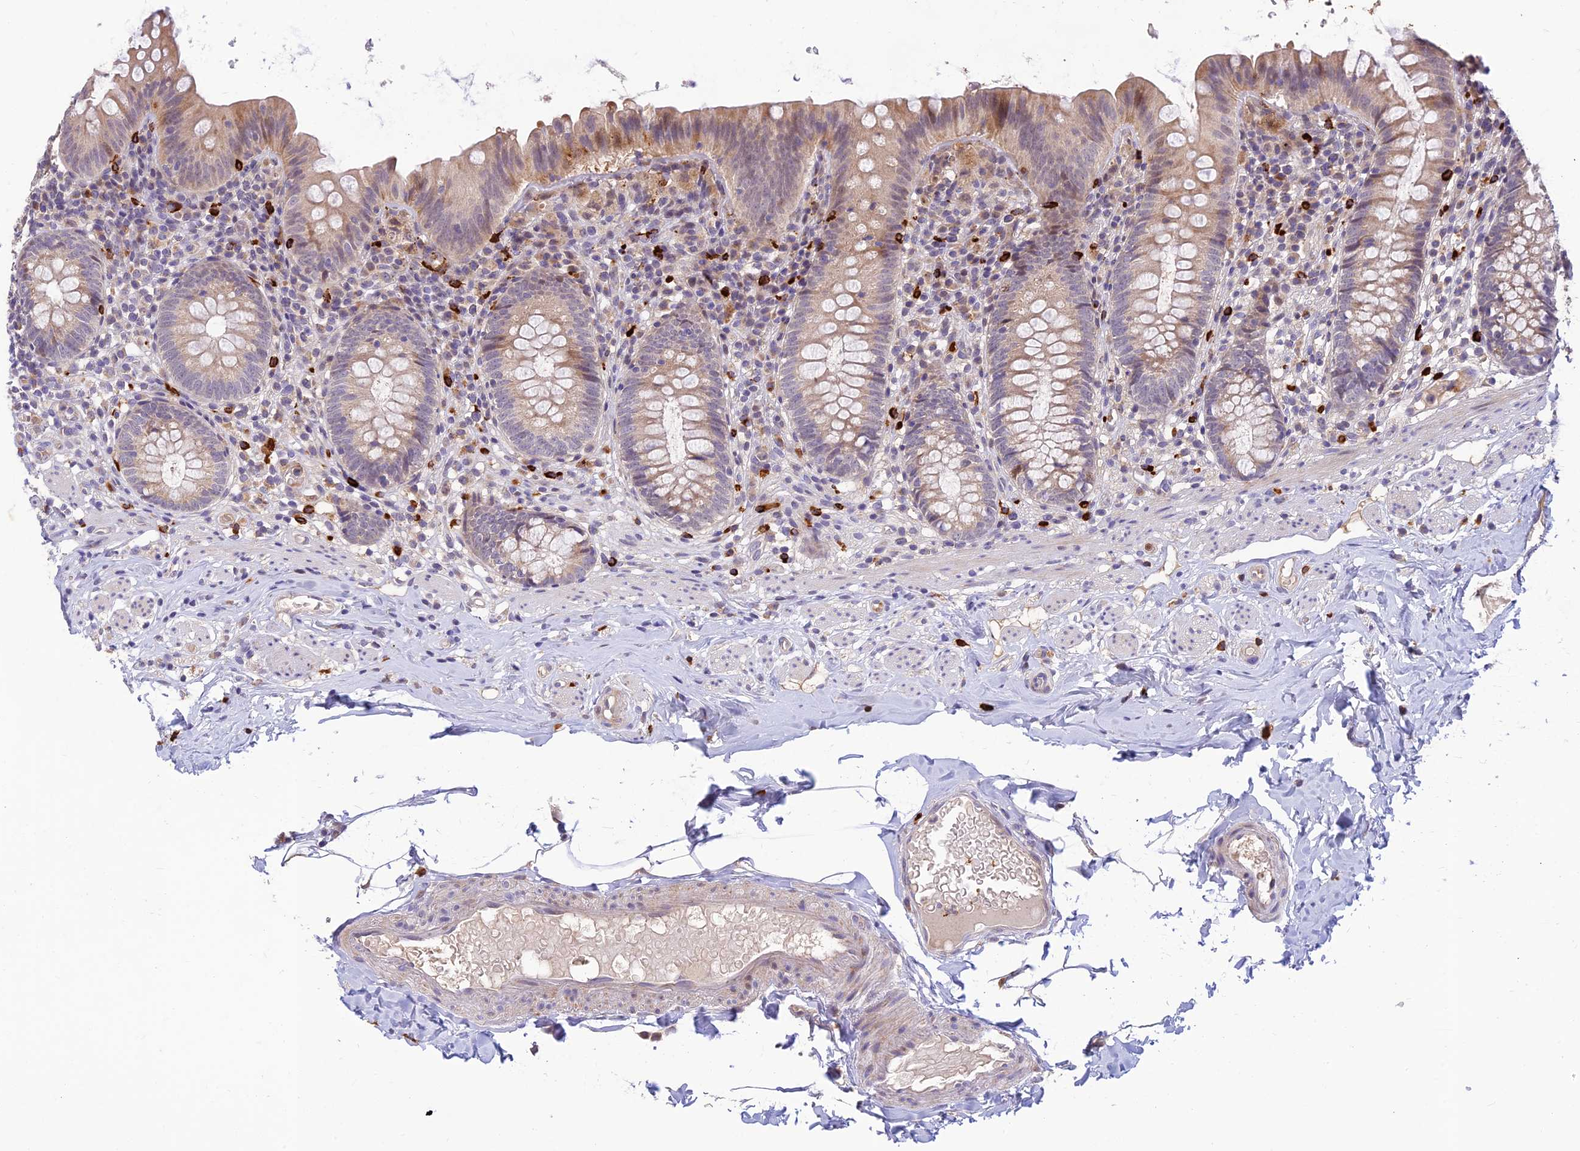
{"staining": {"intensity": "weak", "quantity": "<25%", "location": "cytoplasmic/membranous"}, "tissue": "appendix", "cell_type": "Glandular cells", "image_type": "normal", "snomed": [{"axis": "morphology", "description": "Normal tissue, NOS"}, {"axis": "topography", "description": "Appendix"}], "caption": "The photomicrograph demonstrates no significant staining in glandular cells of appendix.", "gene": "ASPDH", "patient": {"sex": "male", "age": 55}}